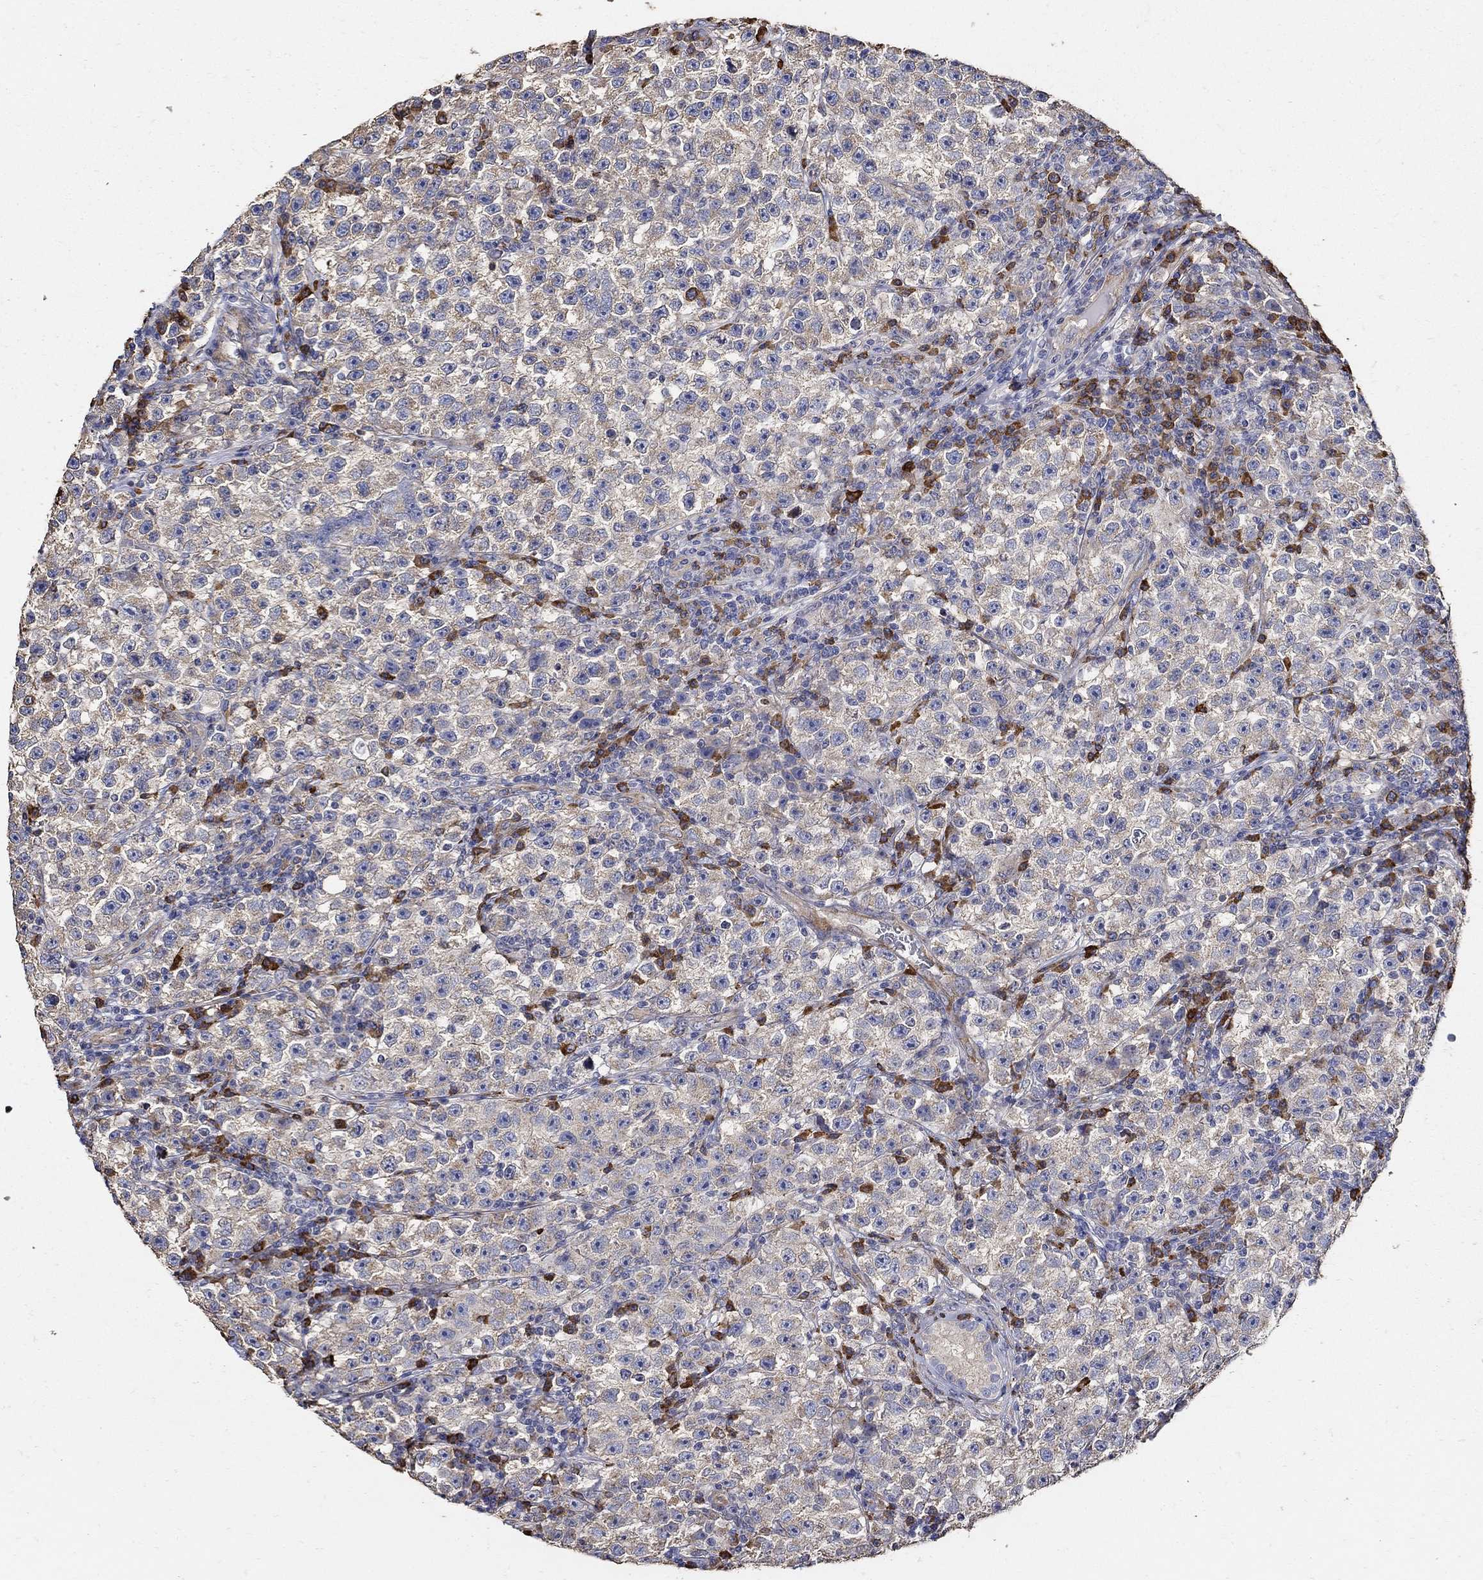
{"staining": {"intensity": "negative", "quantity": "none", "location": "none"}, "tissue": "testis cancer", "cell_type": "Tumor cells", "image_type": "cancer", "snomed": [{"axis": "morphology", "description": "Seminoma, NOS"}, {"axis": "topography", "description": "Testis"}], "caption": "Immunohistochemistry micrograph of neoplastic tissue: testis cancer stained with DAB (3,3'-diaminobenzidine) shows no significant protein staining in tumor cells.", "gene": "EMILIN3", "patient": {"sex": "male", "age": 22}}